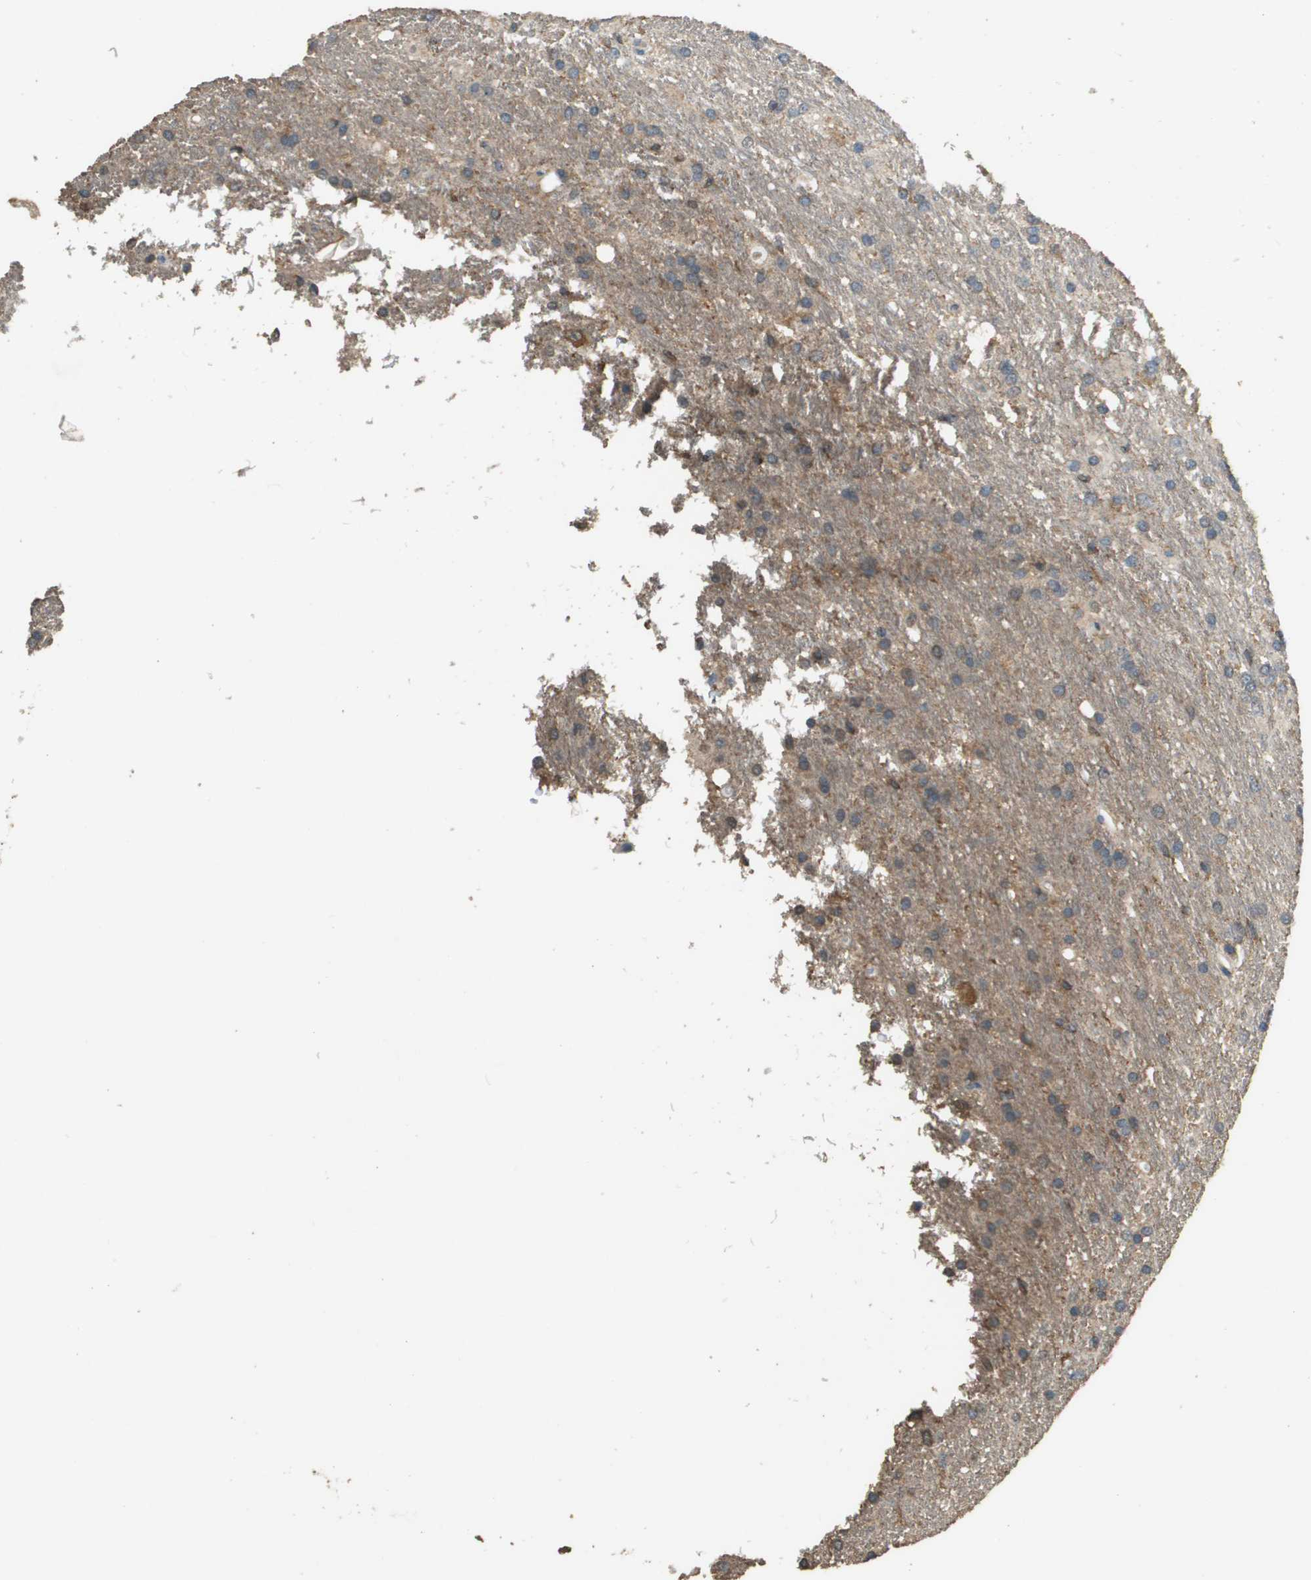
{"staining": {"intensity": "weak", "quantity": ">75%", "location": "cytoplasmic/membranous"}, "tissue": "glioma", "cell_type": "Tumor cells", "image_type": "cancer", "snomed": [{"axis": "morphology", "description": "Glioma, malignant, Low grade"}, {"axis": "topography", "description": "Brain"}], "caption": "Human glioma stained with a brown dye demonstrates weak cytoplasmic/membranous positive staining in approximately >75% of tumor cells.", "gene": "MS4A7", "patient": {"sex": "male", "age": 77}}